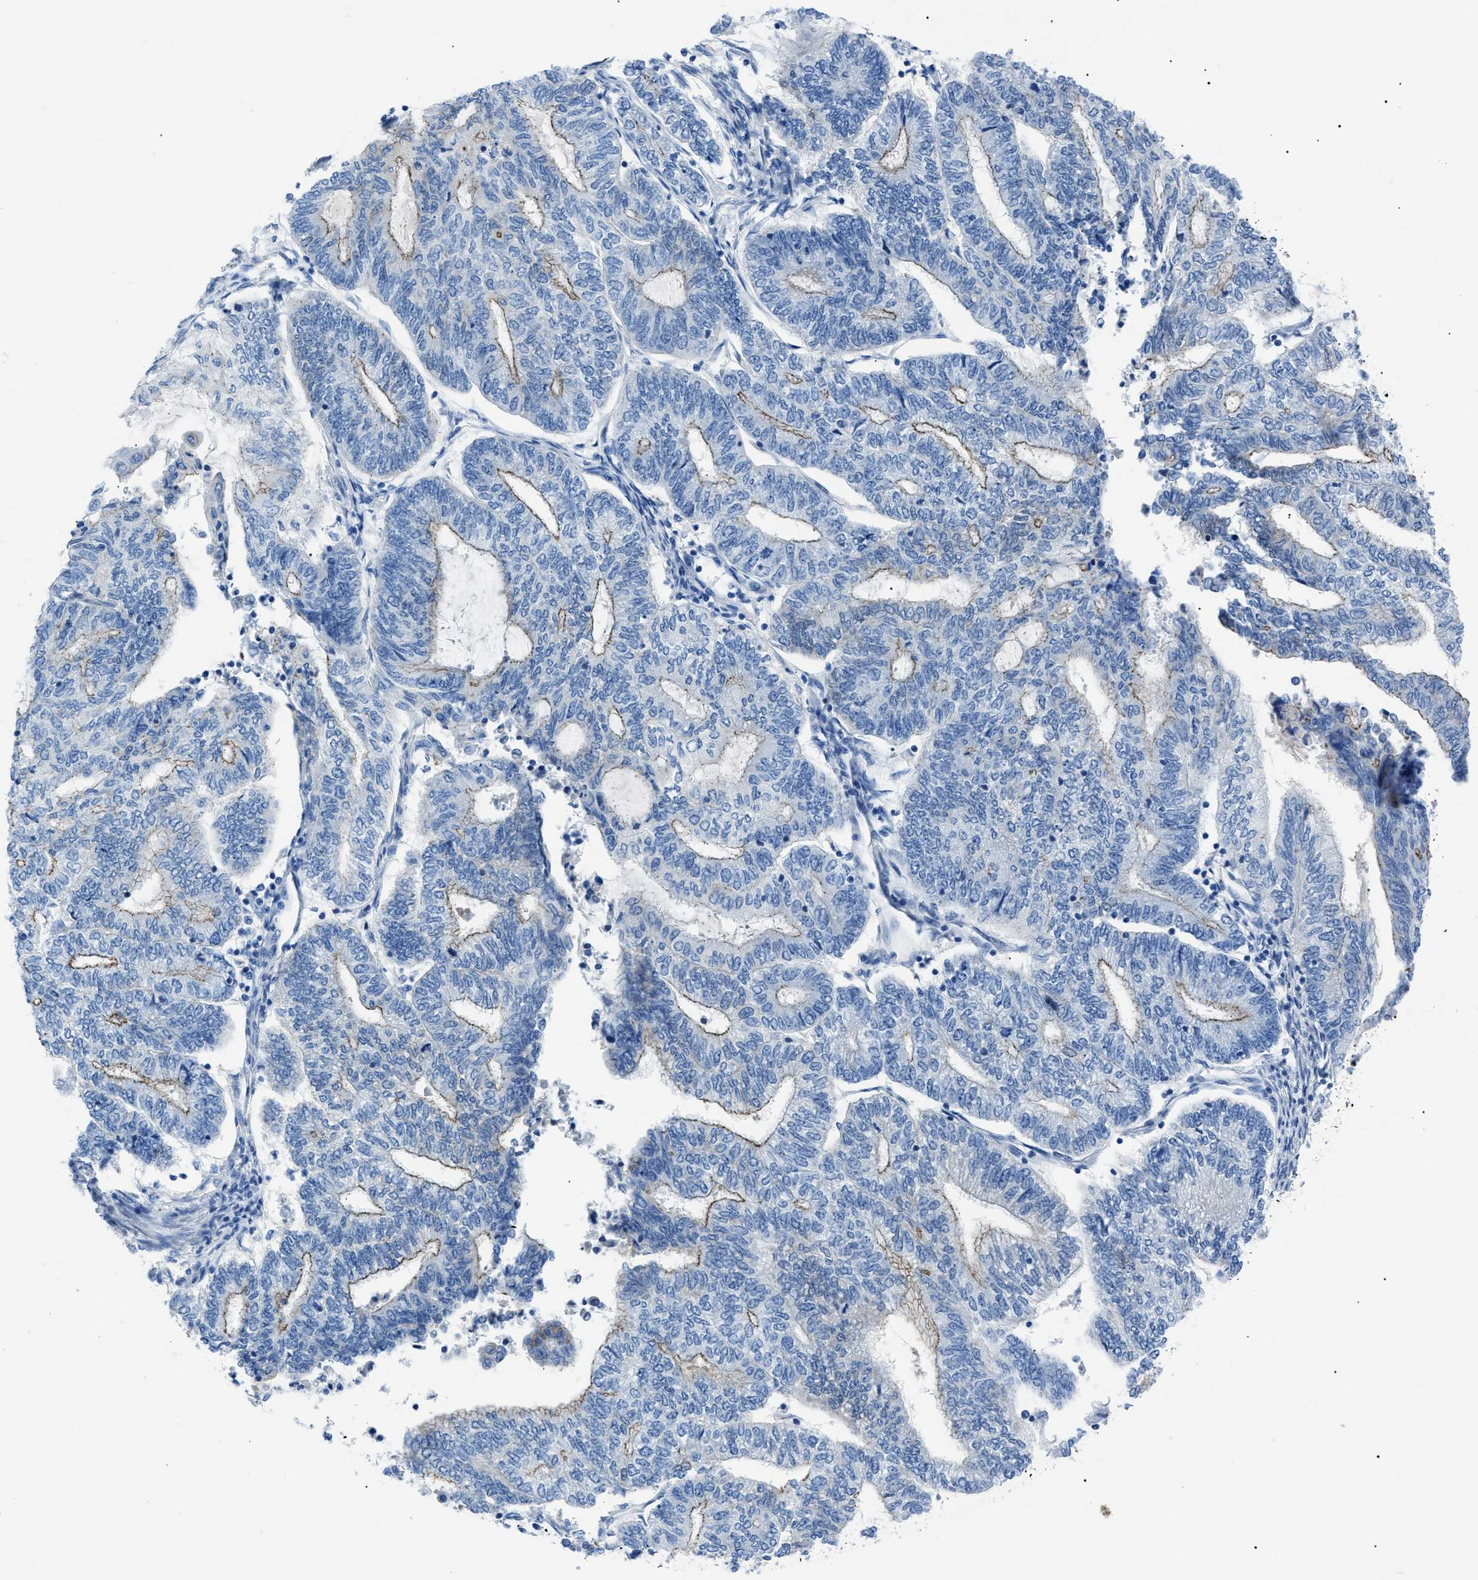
{"staining": {"intensity": "weak", "quantity": ">75%", "location": "cytoplasmic/membranous"}, "tissue": "endometrial cancer", "cell_type": "Tumor cells", "image_type": "cancer", "snomed": [{"axis": "morphology", "description": "Adenocarcinoma, NOS"}, {"axis": "topography", "description": "Uterus"}, {"axis": "topography", "description": "Endometrium"}], "caption": "An image of adenocarcinoma (endometrial) stained for a protein shows weak cytoplasmic/membranous brown staining in tumor cells. The staining was performed using DAB to visualize the protein expression in brown, while the nuclei were stained in blue with hematoxylin (Magnification: 20x).", "gene": "ZDHHC24", "patient": {"sex": "female", "age": 70}}